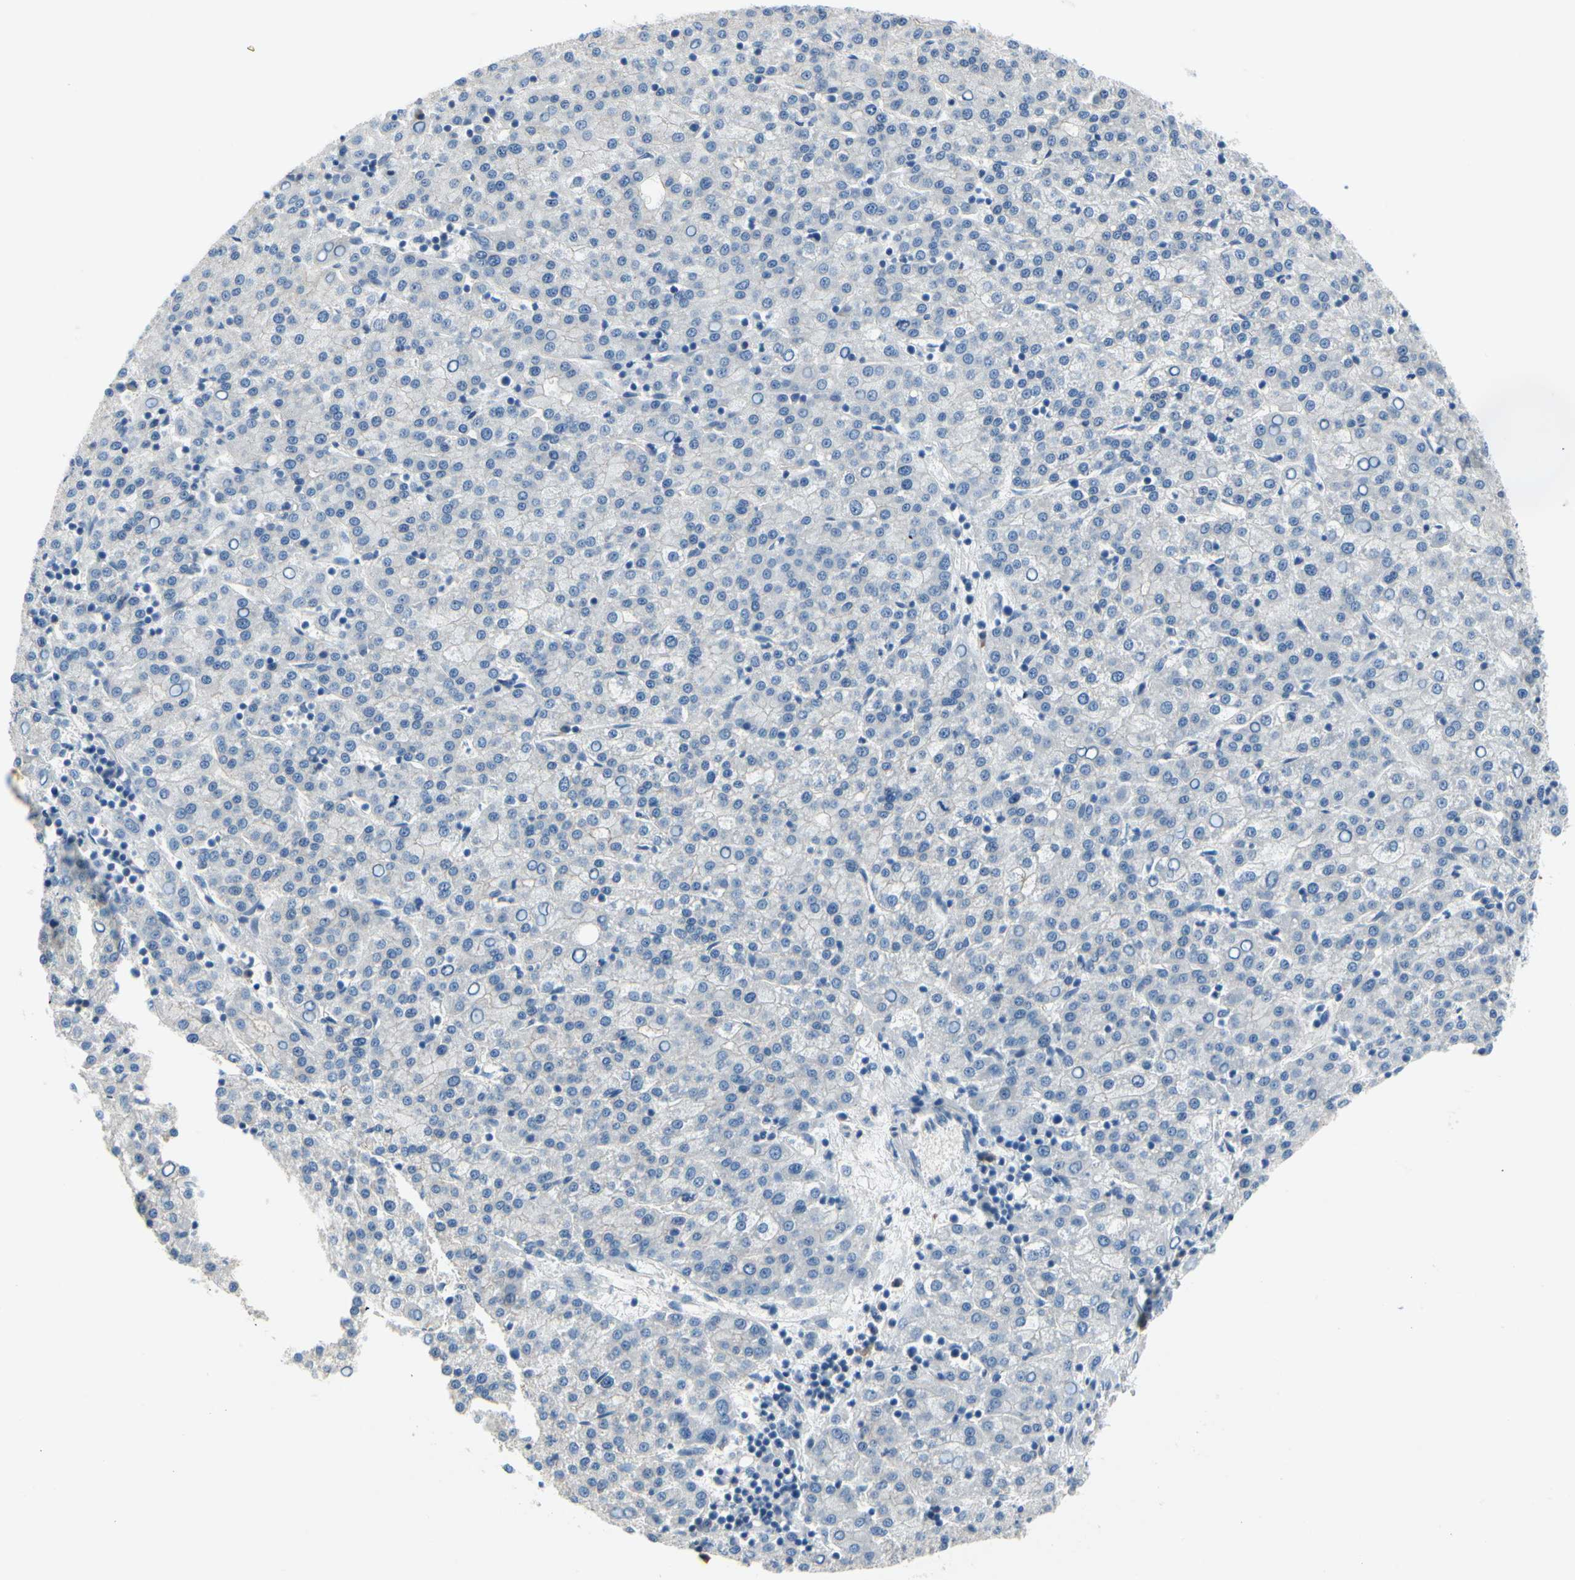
{"staining": {"intensity": "negative", "quantity": "none", "location": "none"}, "tissue": "liver cancer", "cell_type": "Tumor cells", "image_type": "cancer", "snomed": [{"axis": "morphology", "description": "Carcinoma, Hepatocellular, NOS"}, {"axis": "topography", "description": "Liver"}], "caption": "High power microscopy histopathology image of an immunohistochemistry histopathology image of liver cancer, revealing no significant positivity in tumor cells.", "gene": "CA14", "patient": {"sex": "female", "age": 58}}